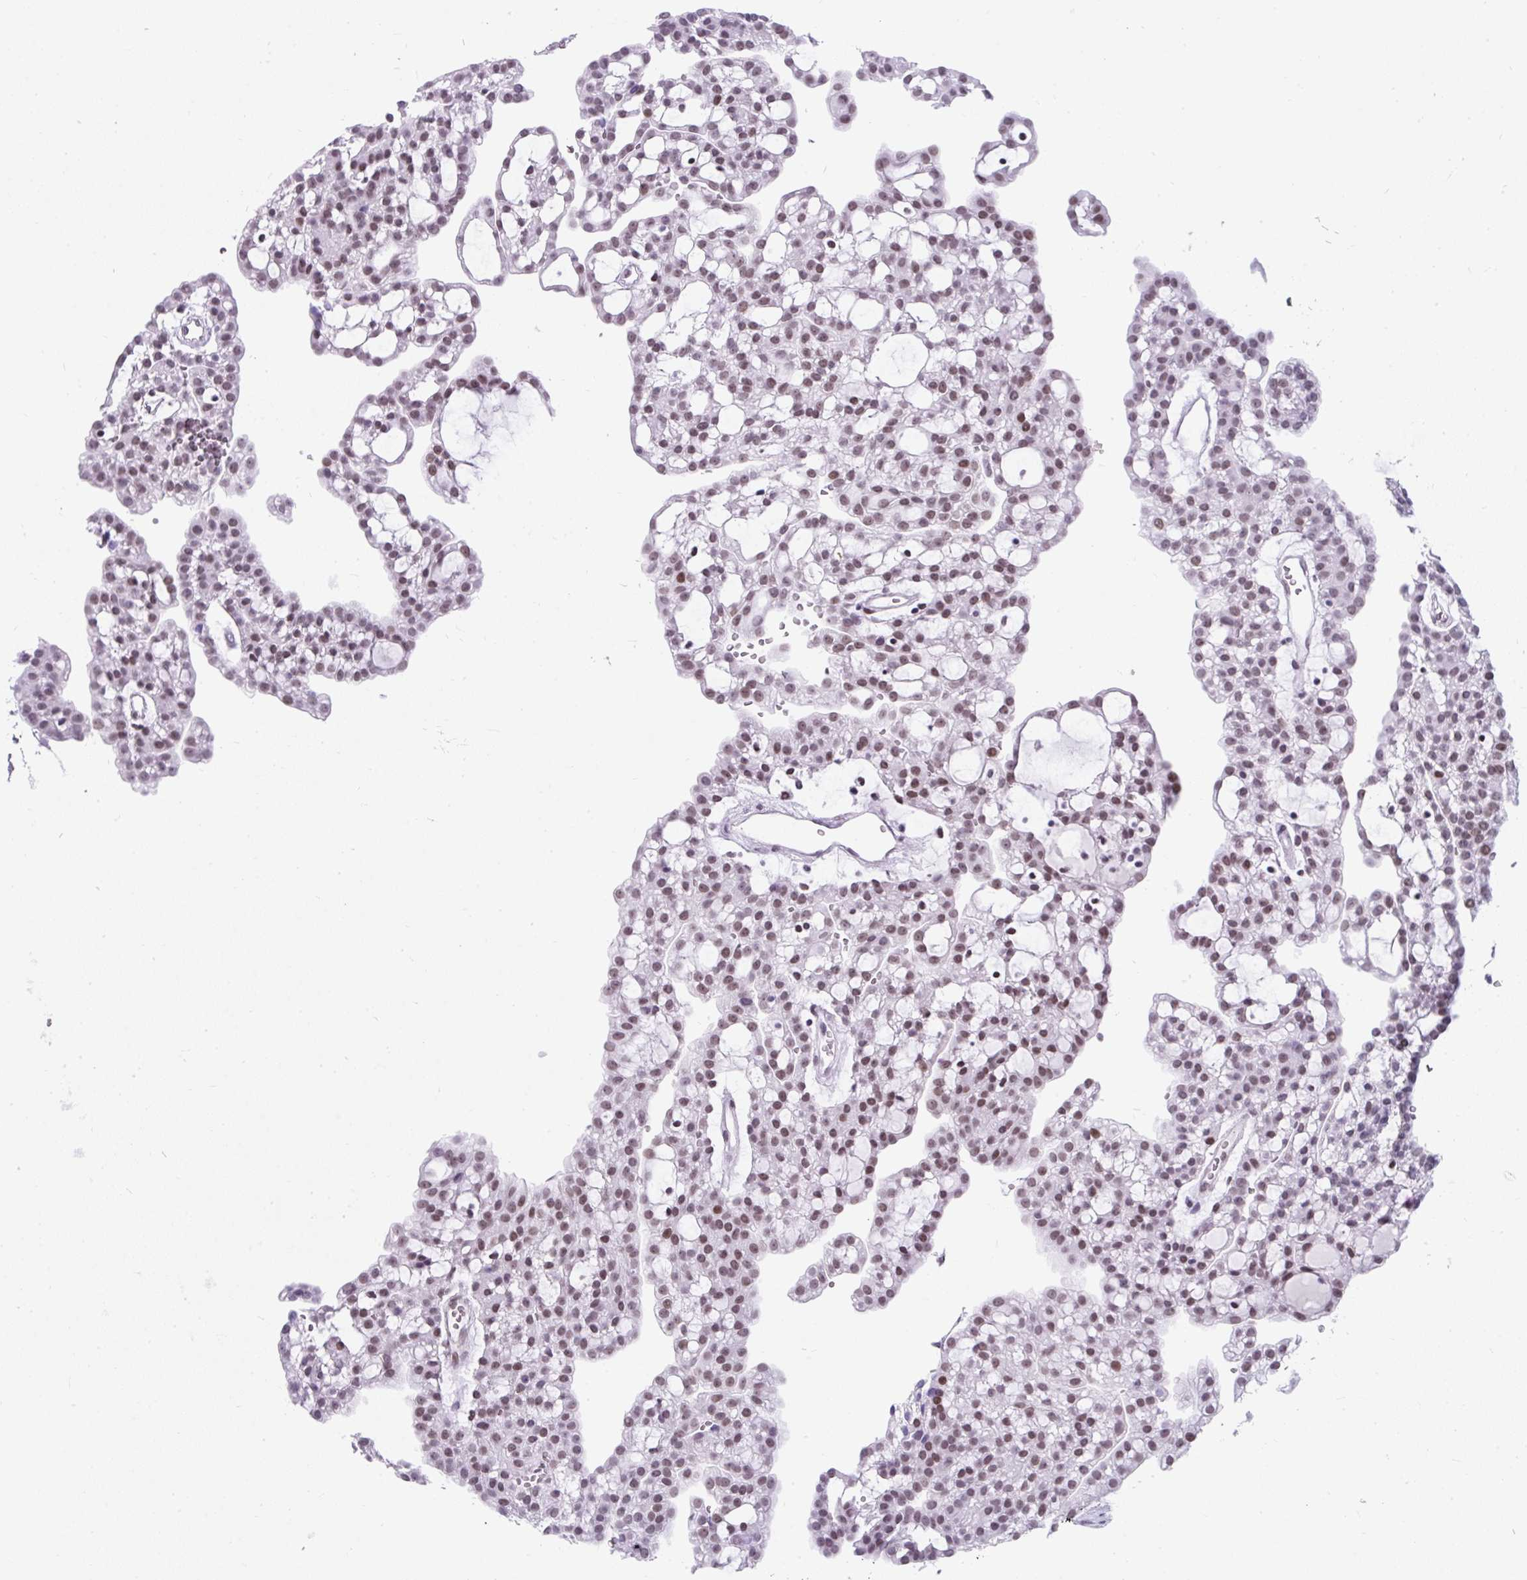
{"staining": {"intensity": "moderate", "quantity": "25%-75%", "location": "nuclear"}, "tissue": "renal cancer", "cell_type": "Tumor cells", "image_type": "cancer", "snomed": [{"axis": "morphology", "description": "Adenocarcinoma, NOS"}, {"axis": "topography", "description": "Kidney"}], "caption": "This is a histology image of immunohistochemistry (IHC) staining of renal adenocarcinoma, which shows moderate positivity in the nuclear of tumor cells.", "gene": "PLCXD2", "patient": {"sex": "male", "age": 63}}